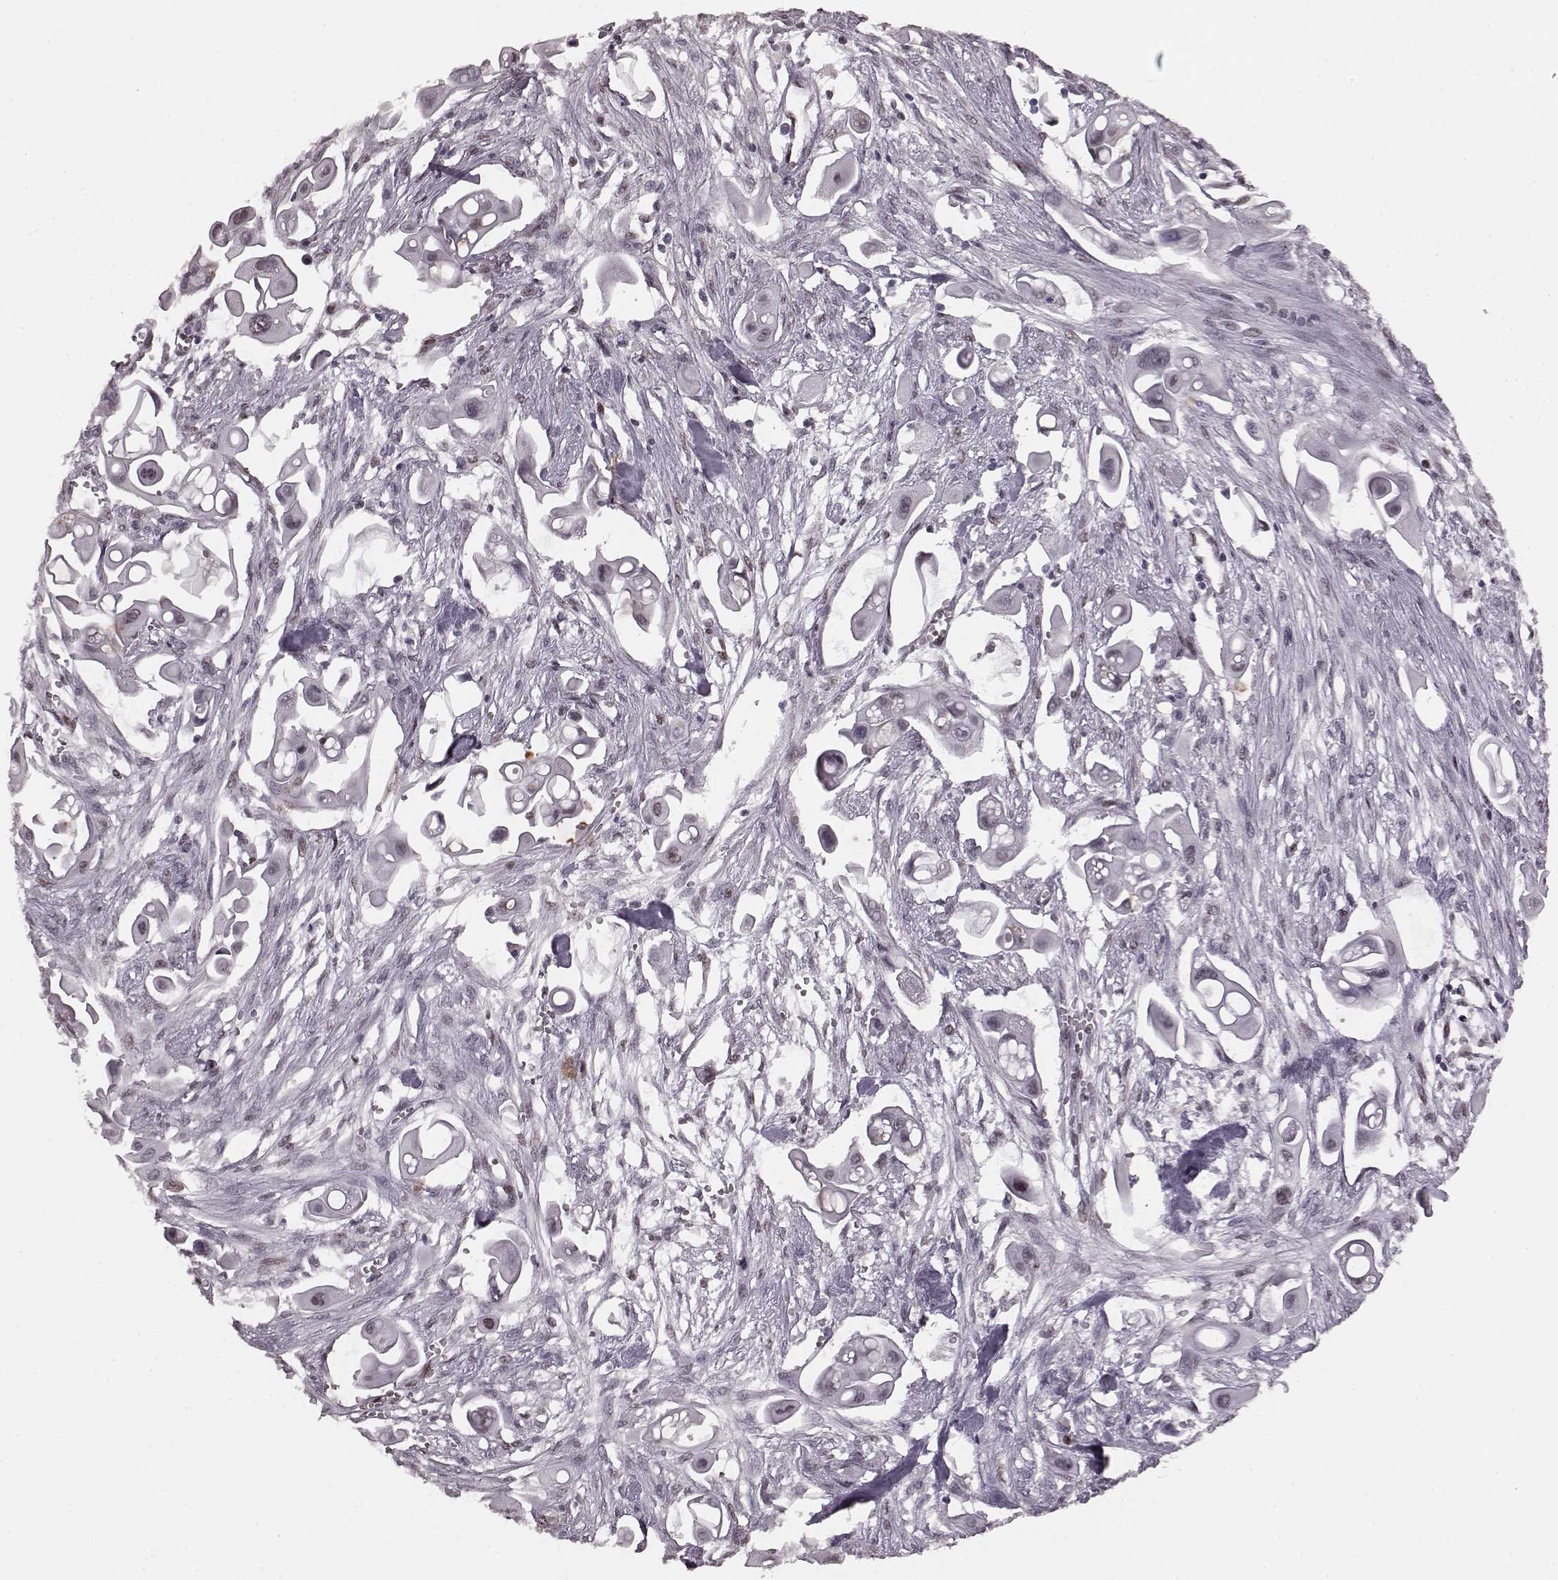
{"staining": {"intensity": "negative", "quantity": "none", "location": "none"}, "tissue": "pancreatic cancer", "cell_type": "Tumor cells", "image_type": "cancer", "snomed": [{"axis": "morphology", "description": "Adenocarcinoma, NOS"}, {"axis": "topography", "description": "Pancreas"}], "caption": "Immunohistochemistry micrograph of human pancreatic cancer stained for a protein (brown), which displays no expression in tumor cells.", "gene": "NR2C1", "patient": {"sex": "male", "age": 50}}